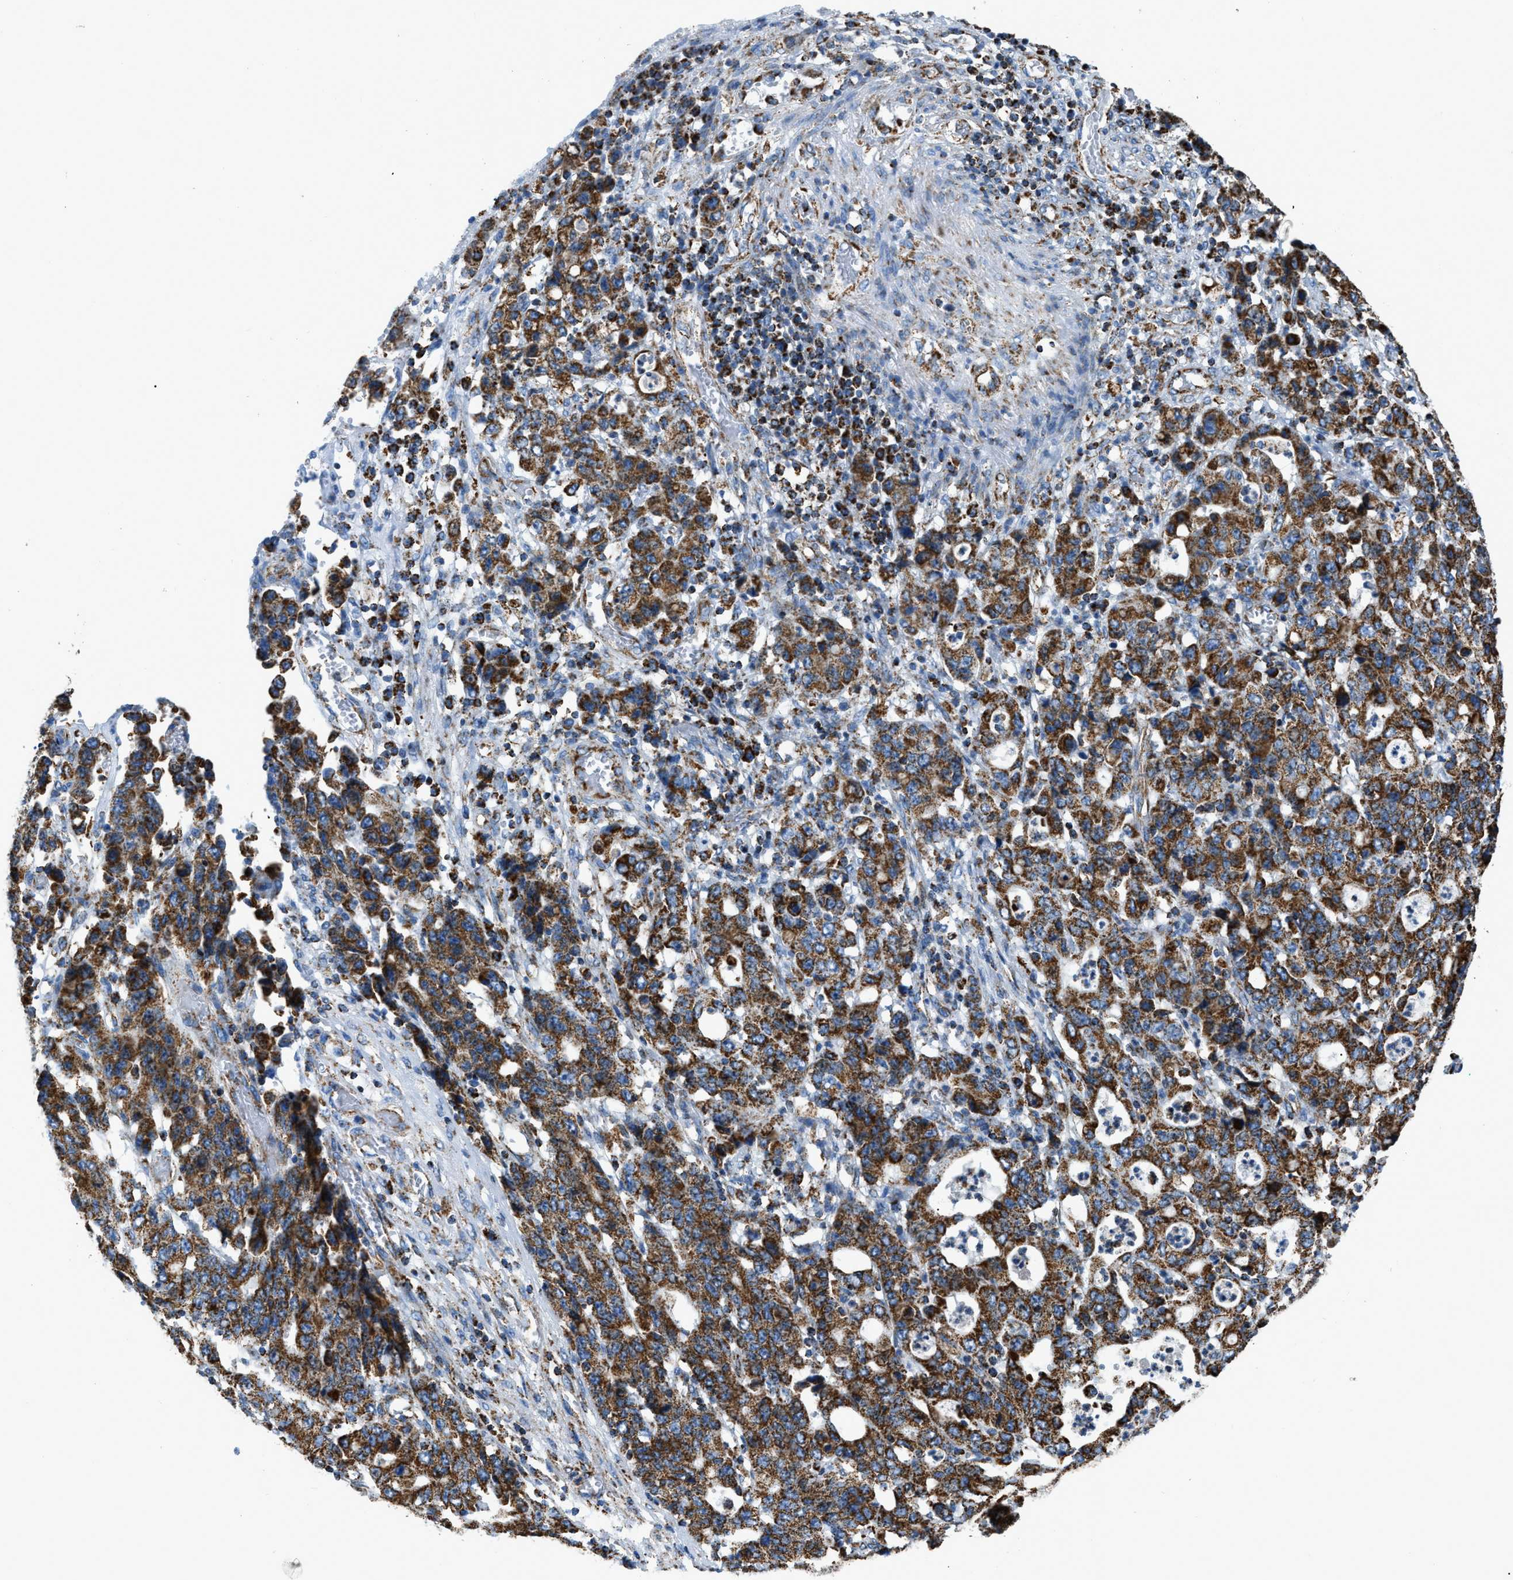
{"staining": {"intensity": "strong", "quantity": ">75%", "location": "cytoplasmic/membranous"}, "tissue": "stomach cancer", "cell_type": "Tumor cells", "image_type": "cancer", "snomed": [{"axis": "morphology", "description": "Adenocarcinoma, NOS"}, {"axis": "topography", "description": "Stomach, upper"}], "caption": "The photomicrograph displays a brown stain indicating the presence of a protein in the cytoplasmic/membranous of tumor cells in adenocarcinoma (stomach).", "gene": "ETFB", "patient": {"sex": "male", "age": 69}}